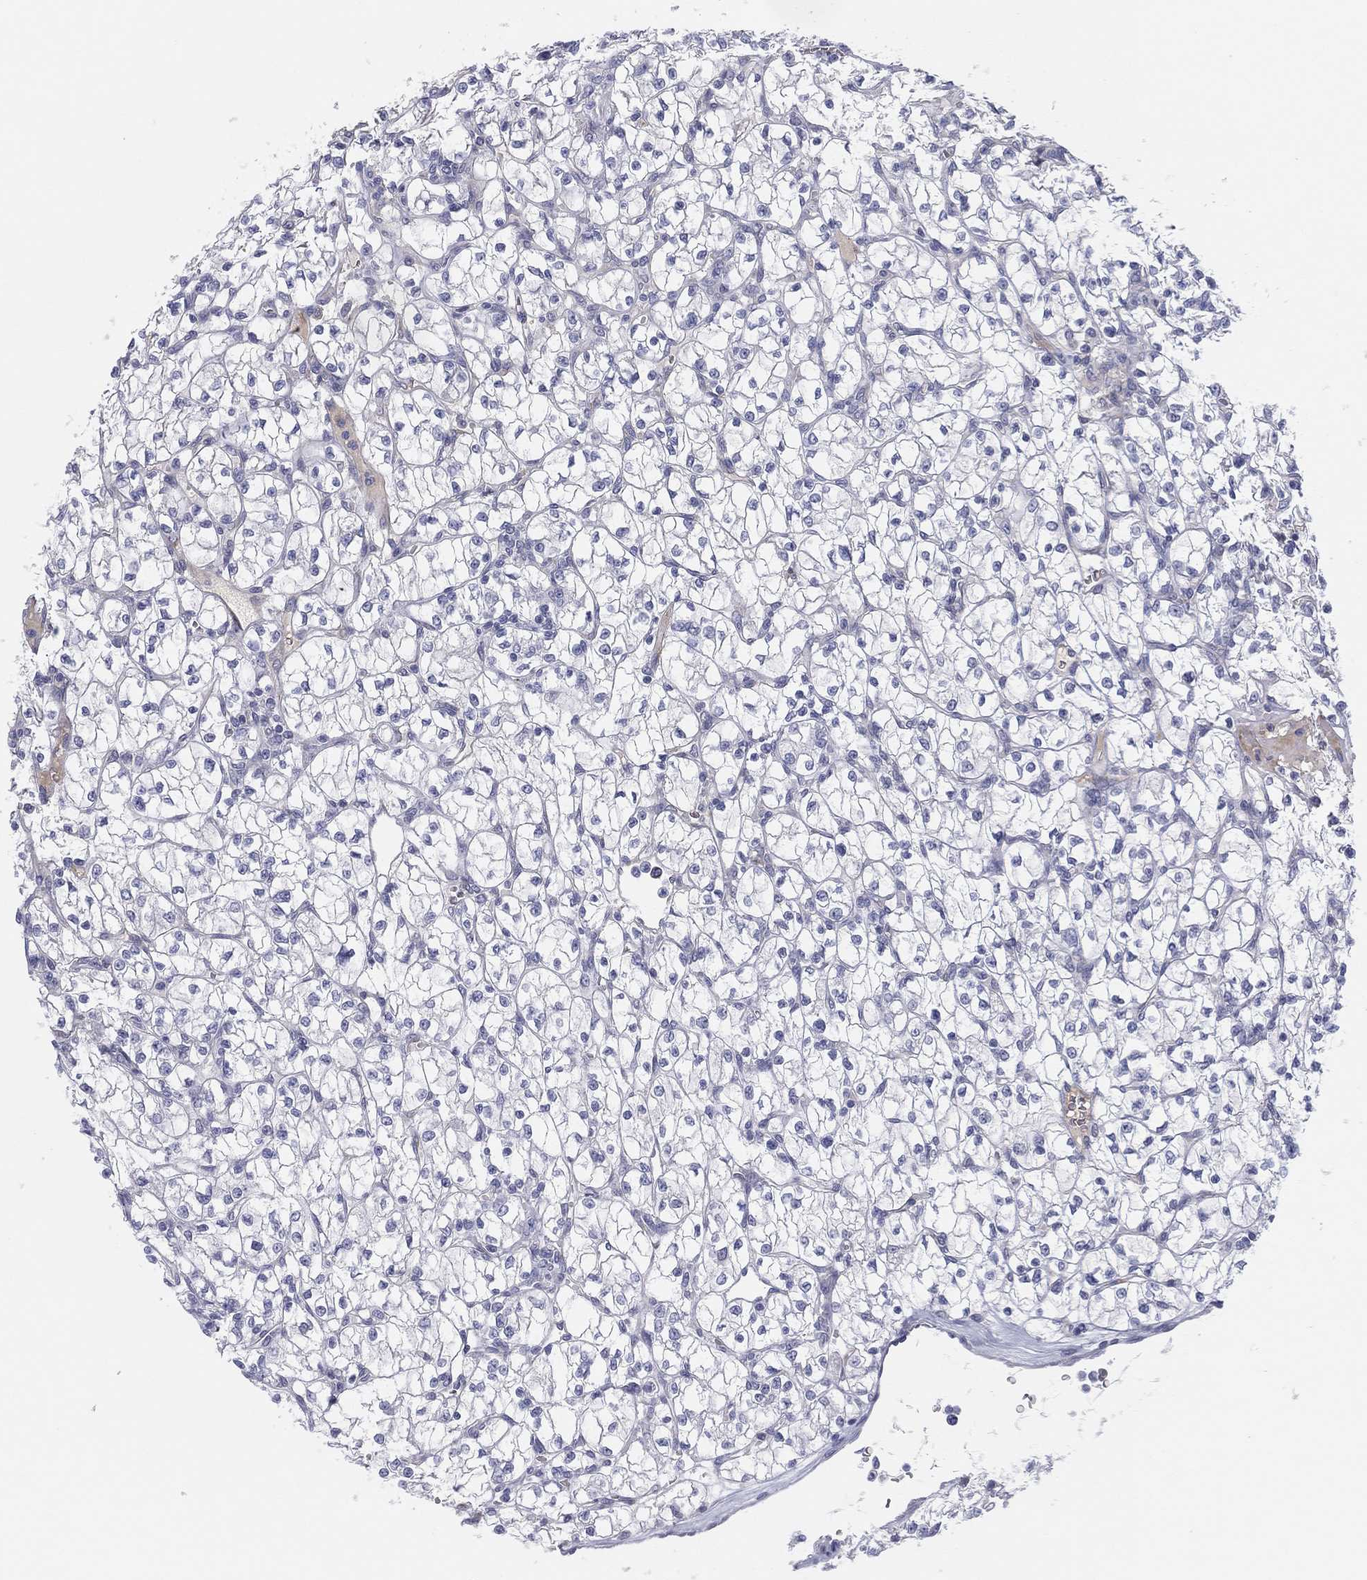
{"staining": {"intensity": "negative", "quantity": "none", "location": "none"}, "tissue": "renal cancer", "cell_type": "Tumor cells", "image_type": "cancer", "snomed": [{"axis": "morphology", "description": "Adenocarcinoma, NOS"}, {"axis": "topography", "description": "Kidney"}], "caption": "DAB (3,3'-diaminobenzidine) immunohistochemical staining of human renal cancer (adenocarcinoma) demonstrates no significant expression in tumor cells. The staining is performed using DAB brown chromogen with nuclei counter-stained in using hematoxylin.", "gene": "MLF1", "patient": {"sex": "female", "age": 64}}